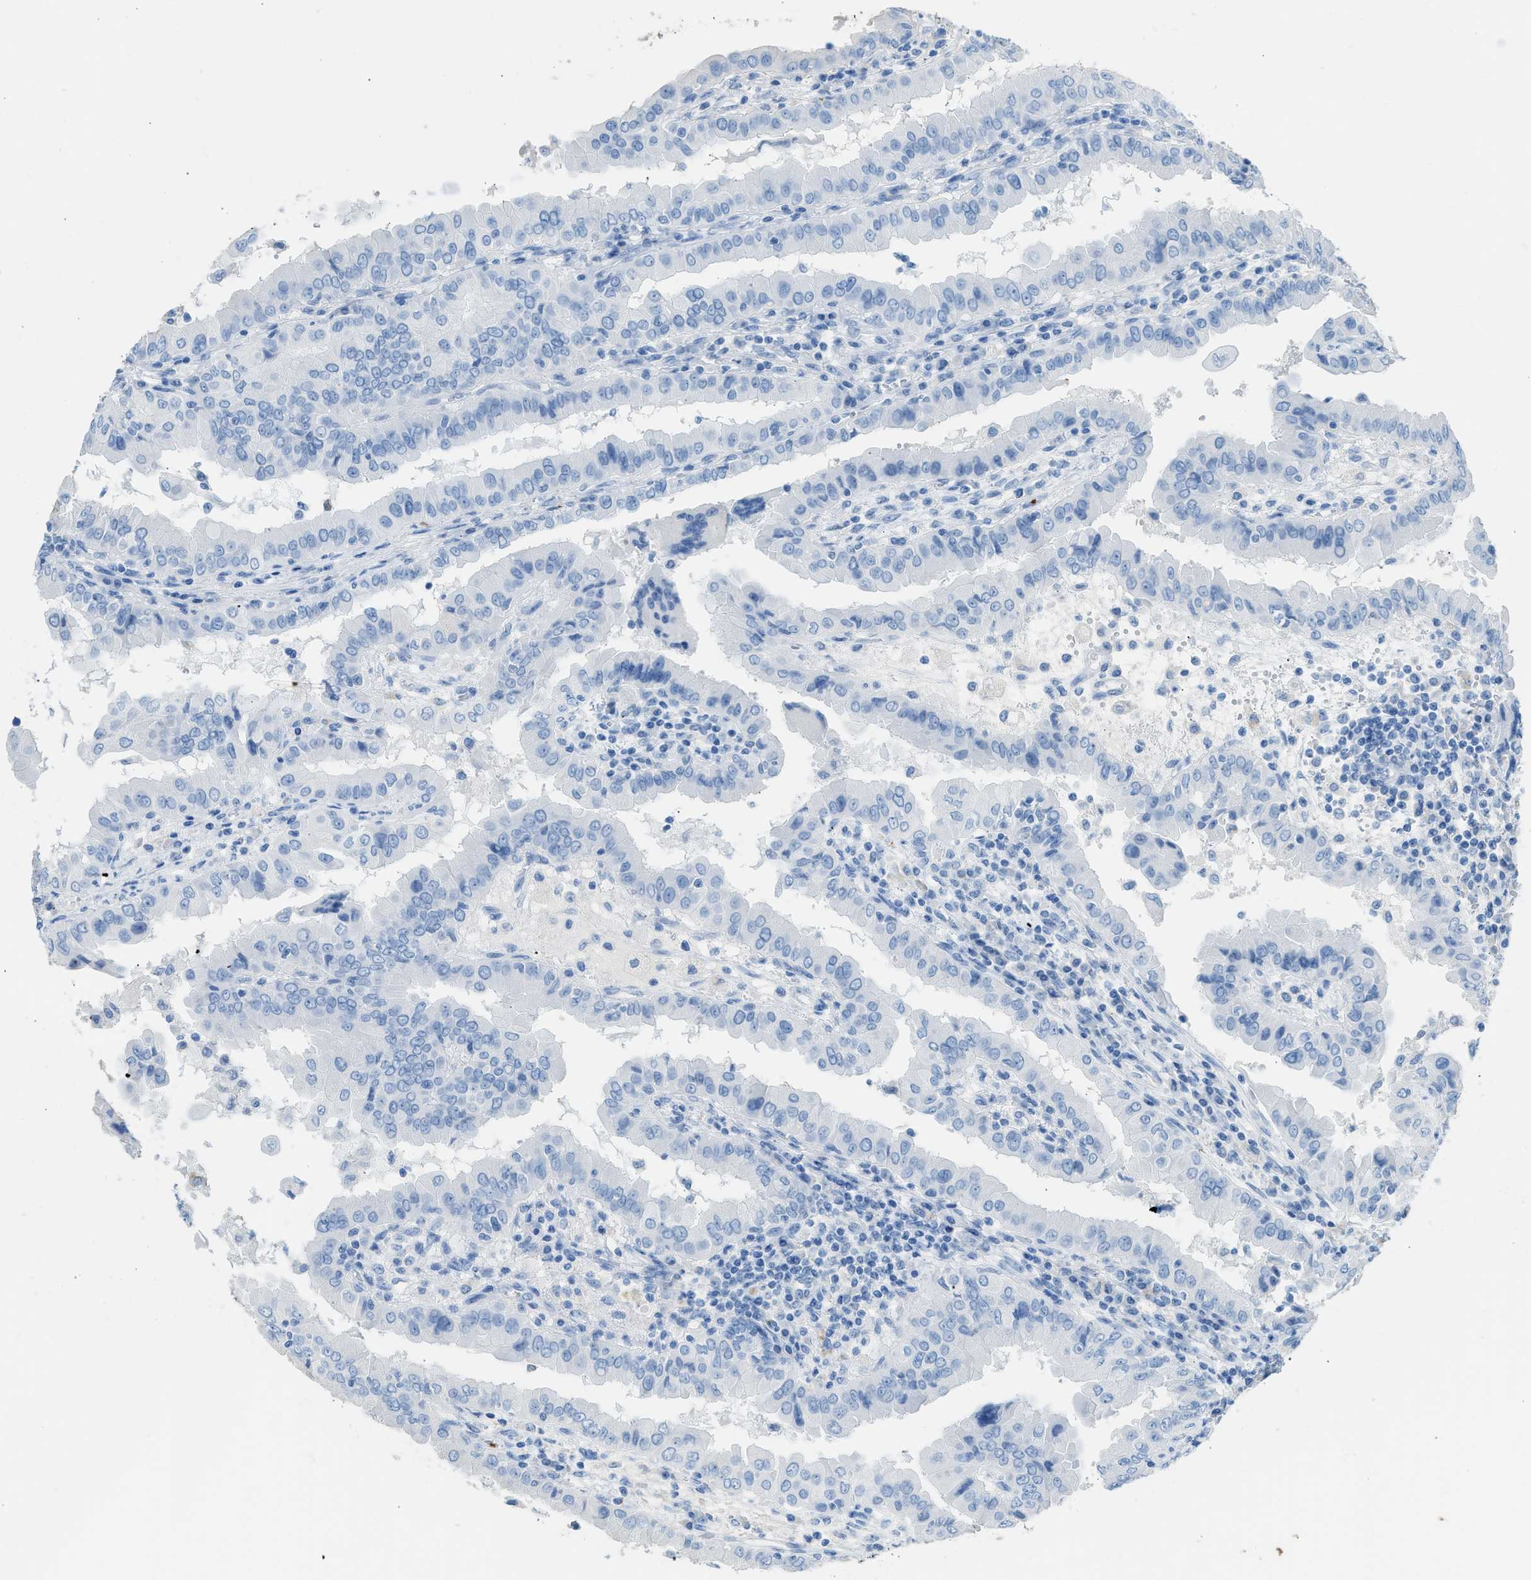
{"staining": {"intensity": "negative", "quantity": "none", "location": "none"}, "tissue": "thyroid cancer", "cell_type": "Tumor cells", "image_type": "cancer", "snomed": [{"axis": "morphology", "description": "Papillary adenocarcinoma, NOS"}, {"axis": "topography", "description": "Thyroid gland"}], "caption": "Papillary adenocarcinoma (thyroid) was stained to show a protein in brown. There is no significant positivity in tumor cells. The staining was performed using DAB (3,3'-diaminobenzidine) to visualize the protein expression in brown, while the nuclei were stained in blue with hematoxylin (Magnification: 20x).", "gene": "FAIM2", "patient": {"sex": "male", "age": 33}}